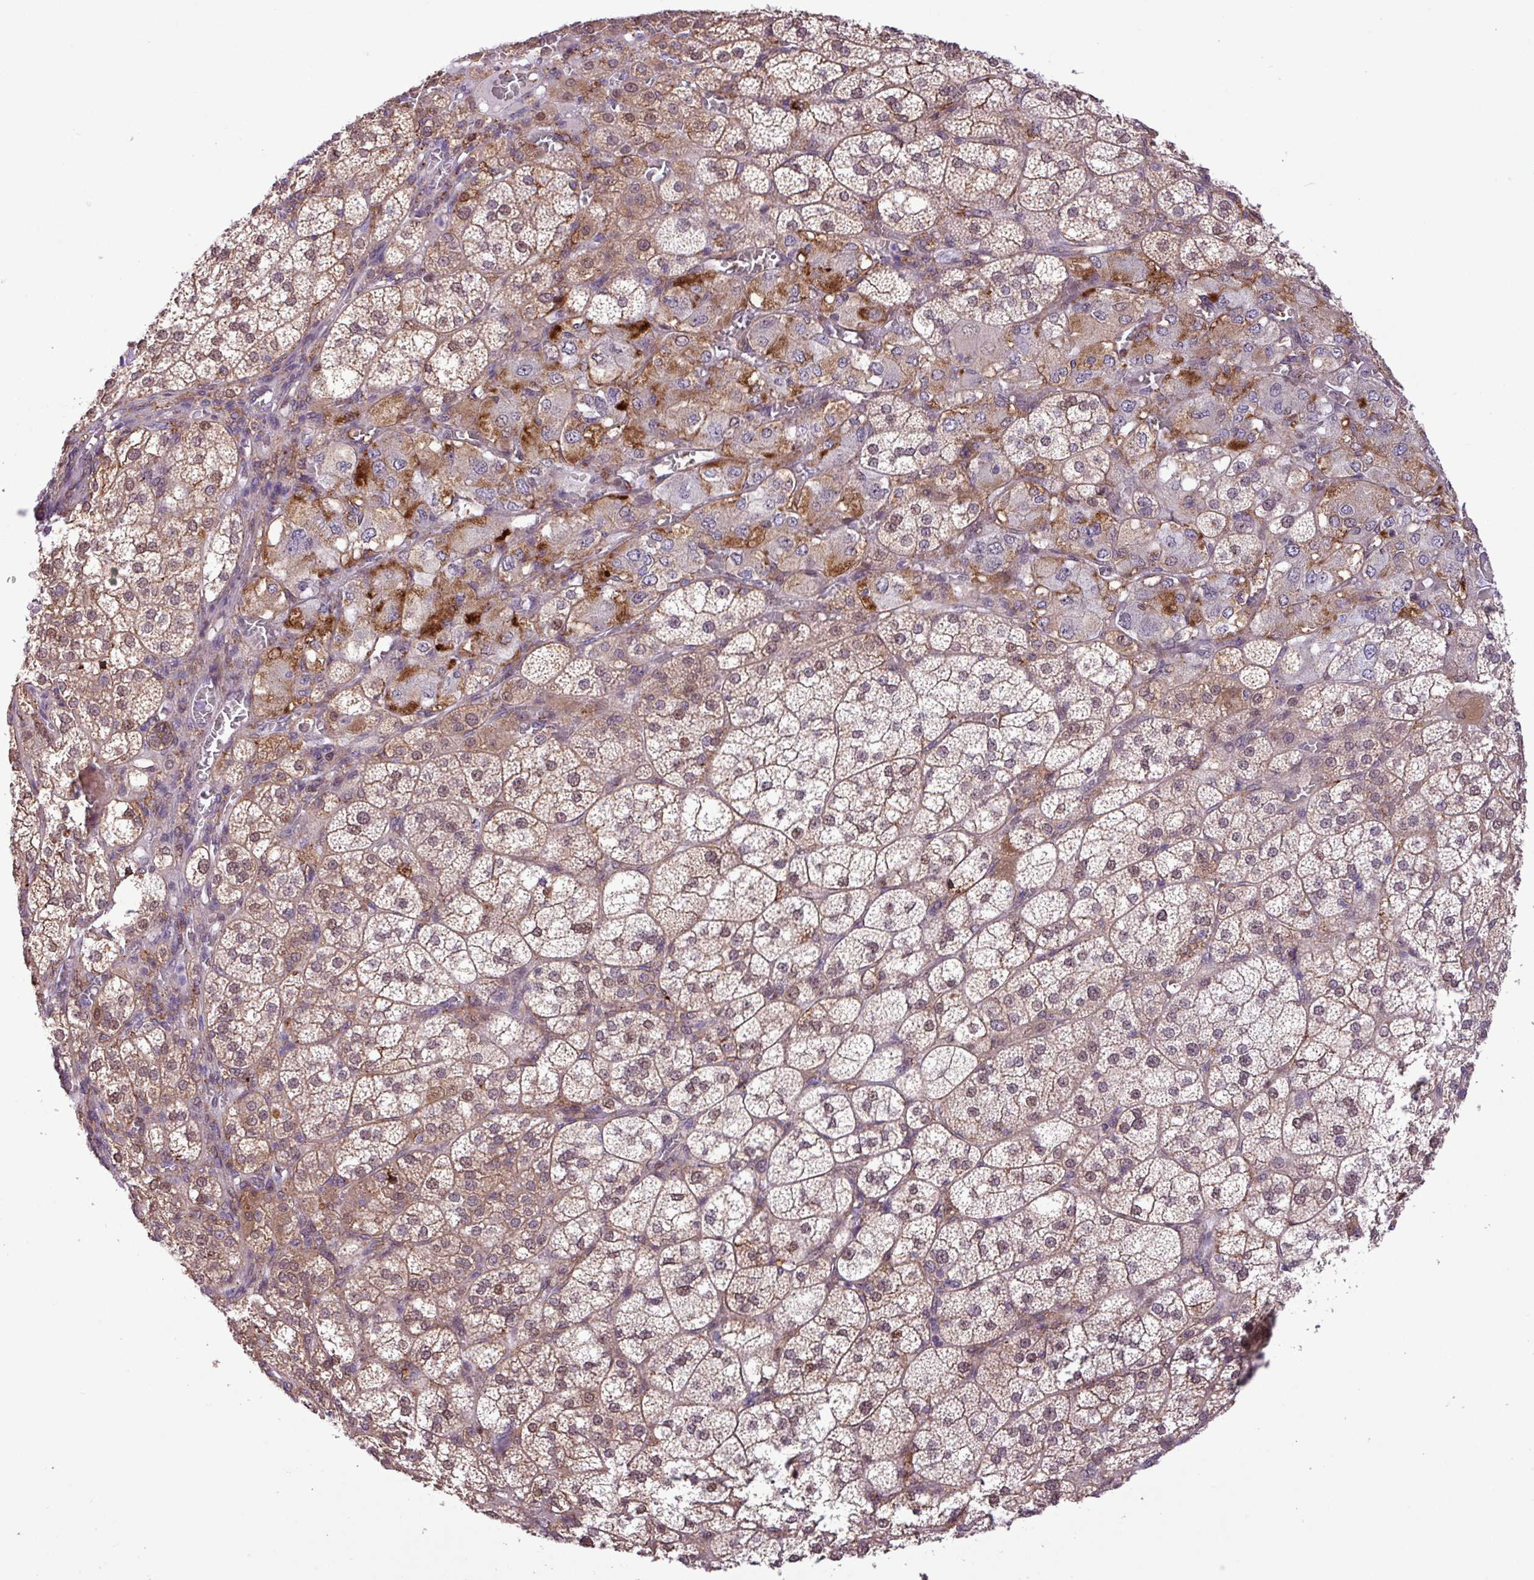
{"staining": {"intensity": "moderate", "quantity": ">75%", "location": "cytoplasmic/membranous,nuclear"}, "tissue": "adrenal gland", "cell_type": "Glandular cells", "image_type": "normal", "snomed": [{"axis": "morphology", "description": "Normal tissue, NOS"}, {"axis": "topography", "description": "Adrenal gland"}], "caption": "Benign adrenal gland displays moderate cytoplasmic/membranous,nuclear staining in about >75% of glandular cells.", "gene": "RPP25L", "patient": {"sex": "female", "age": 60}}